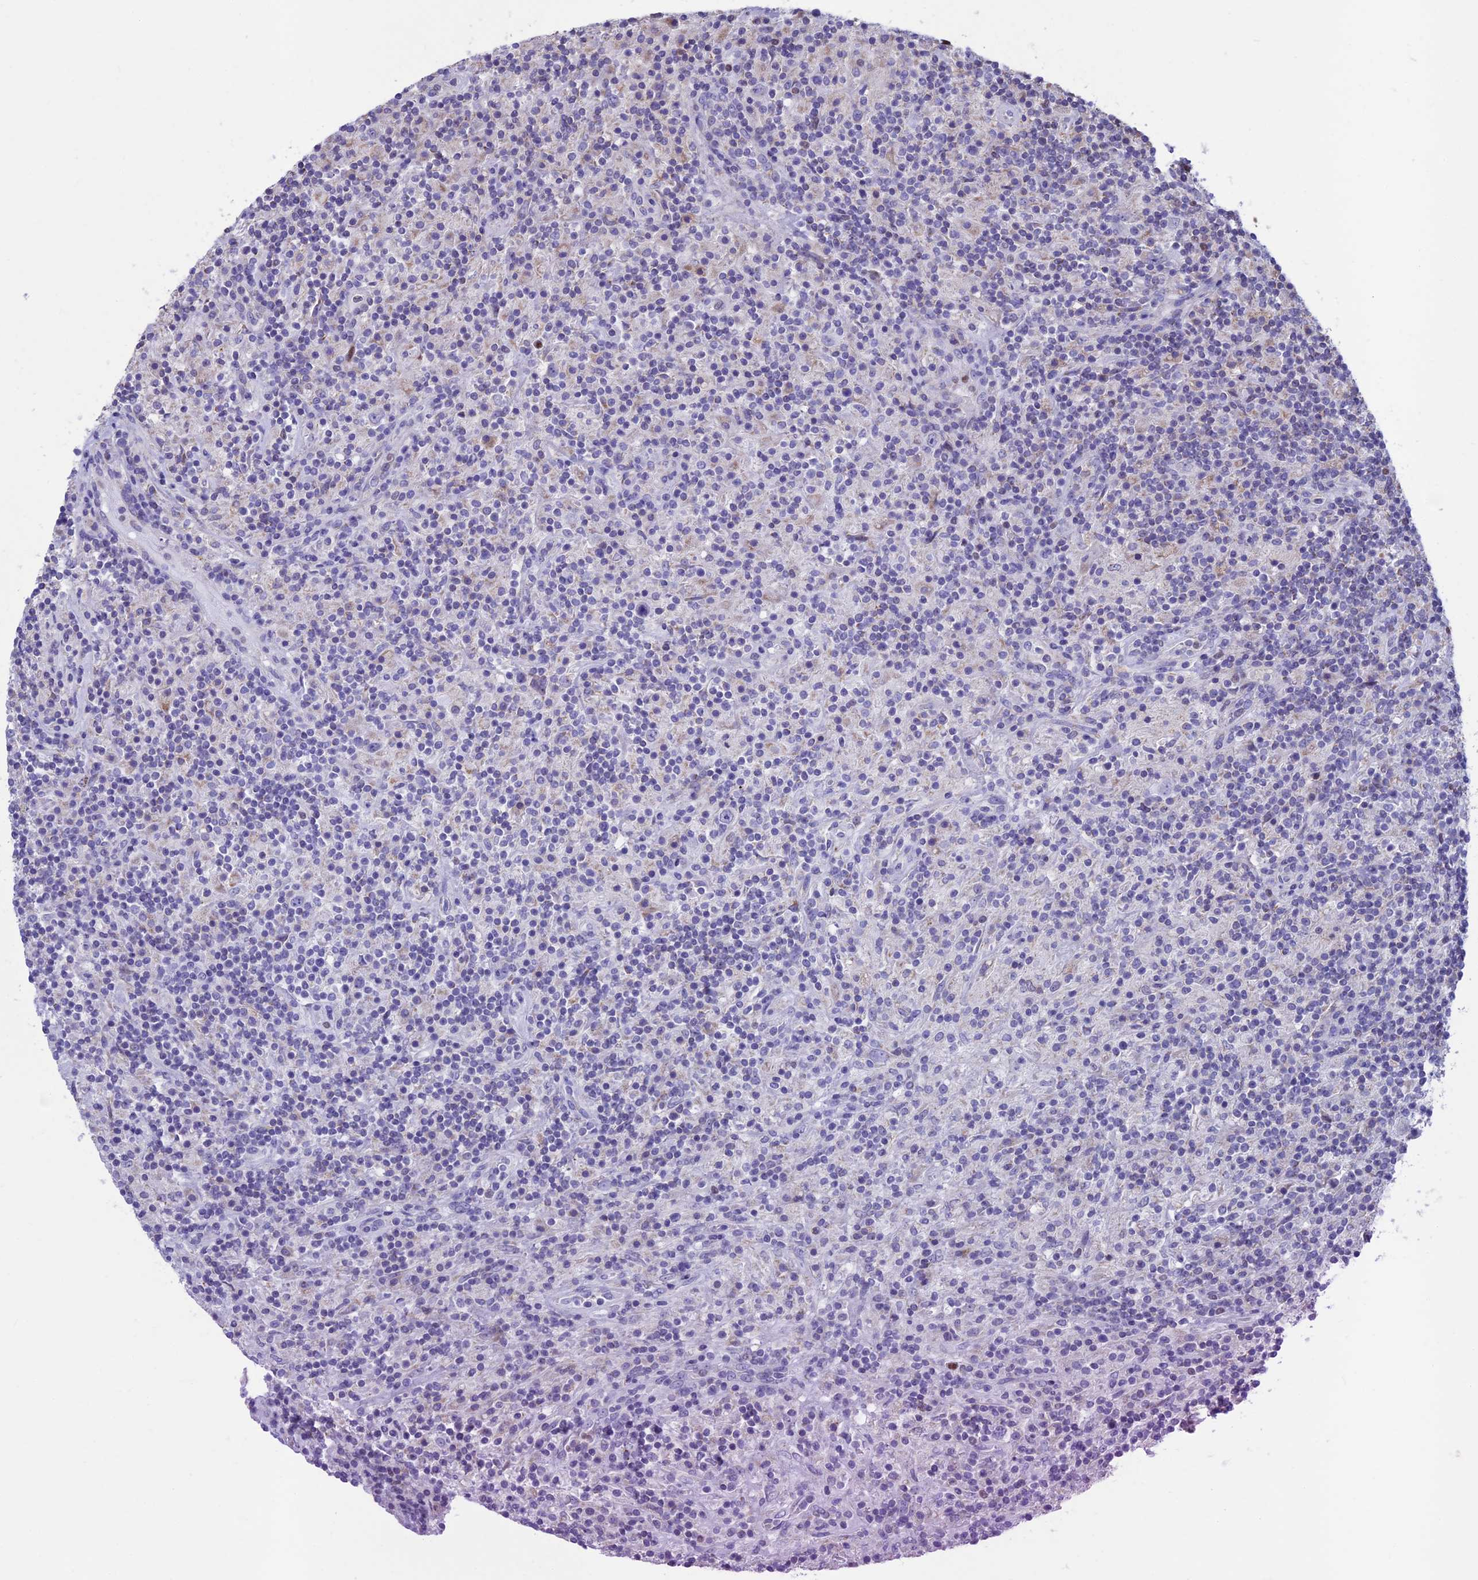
{"staining": {"intensity": "negative", "quantity": "none", "location": "none"}, "tissue": "lymphoma", "cell_type": "Tumor cells", "image_type": "cancer", "snomed": [{"axis": "morphology", "description": "Hodgkin's disease, NOS"}, {"axis": "topography", "description": "Lymph node"}], "caption": "Photomicrograph shows no protein staining in tumor cells of lymphoma tissue.", "gene": "ACSS1", "patient": {"sex": "male", "age": 70}}